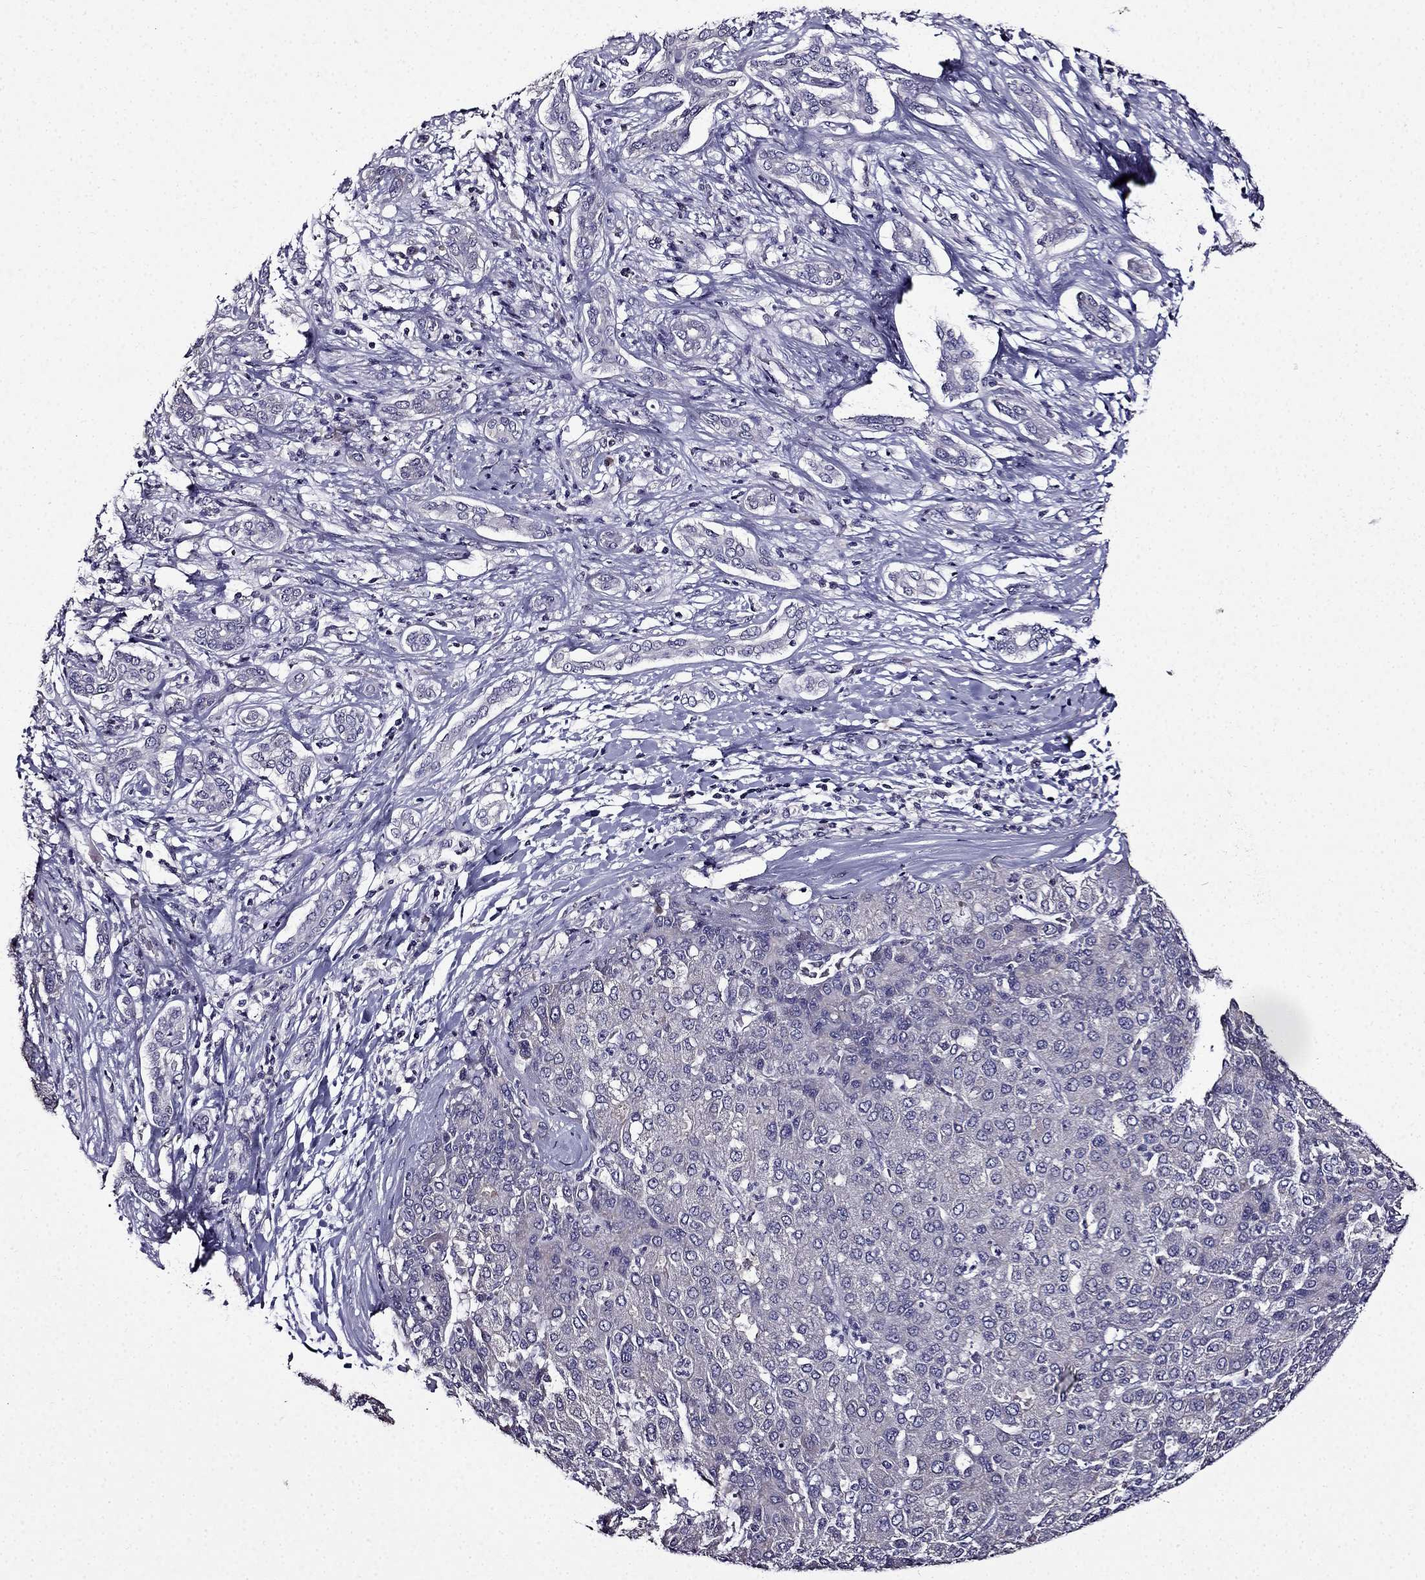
{"staining": {"intensity": "negative", "quantity": "none", "location": "none"}, "tissue": "liver cancer", "cell_type": "Tumor cells", "image_type": "cancer", "snomed": [{"axis": "morphology", "description": "Carcinoma, Hepatocellular, NOS"}, {"axis": "topography", "description": "Liver"}], "caption": "The image displays no significant expression in tumor cells of liver cancer. (DAB (3,3'-diaminobenzidine) IHC, high magnification).", "gene": "TMEM266", "patient": {"sex": "male", "age": 65}}